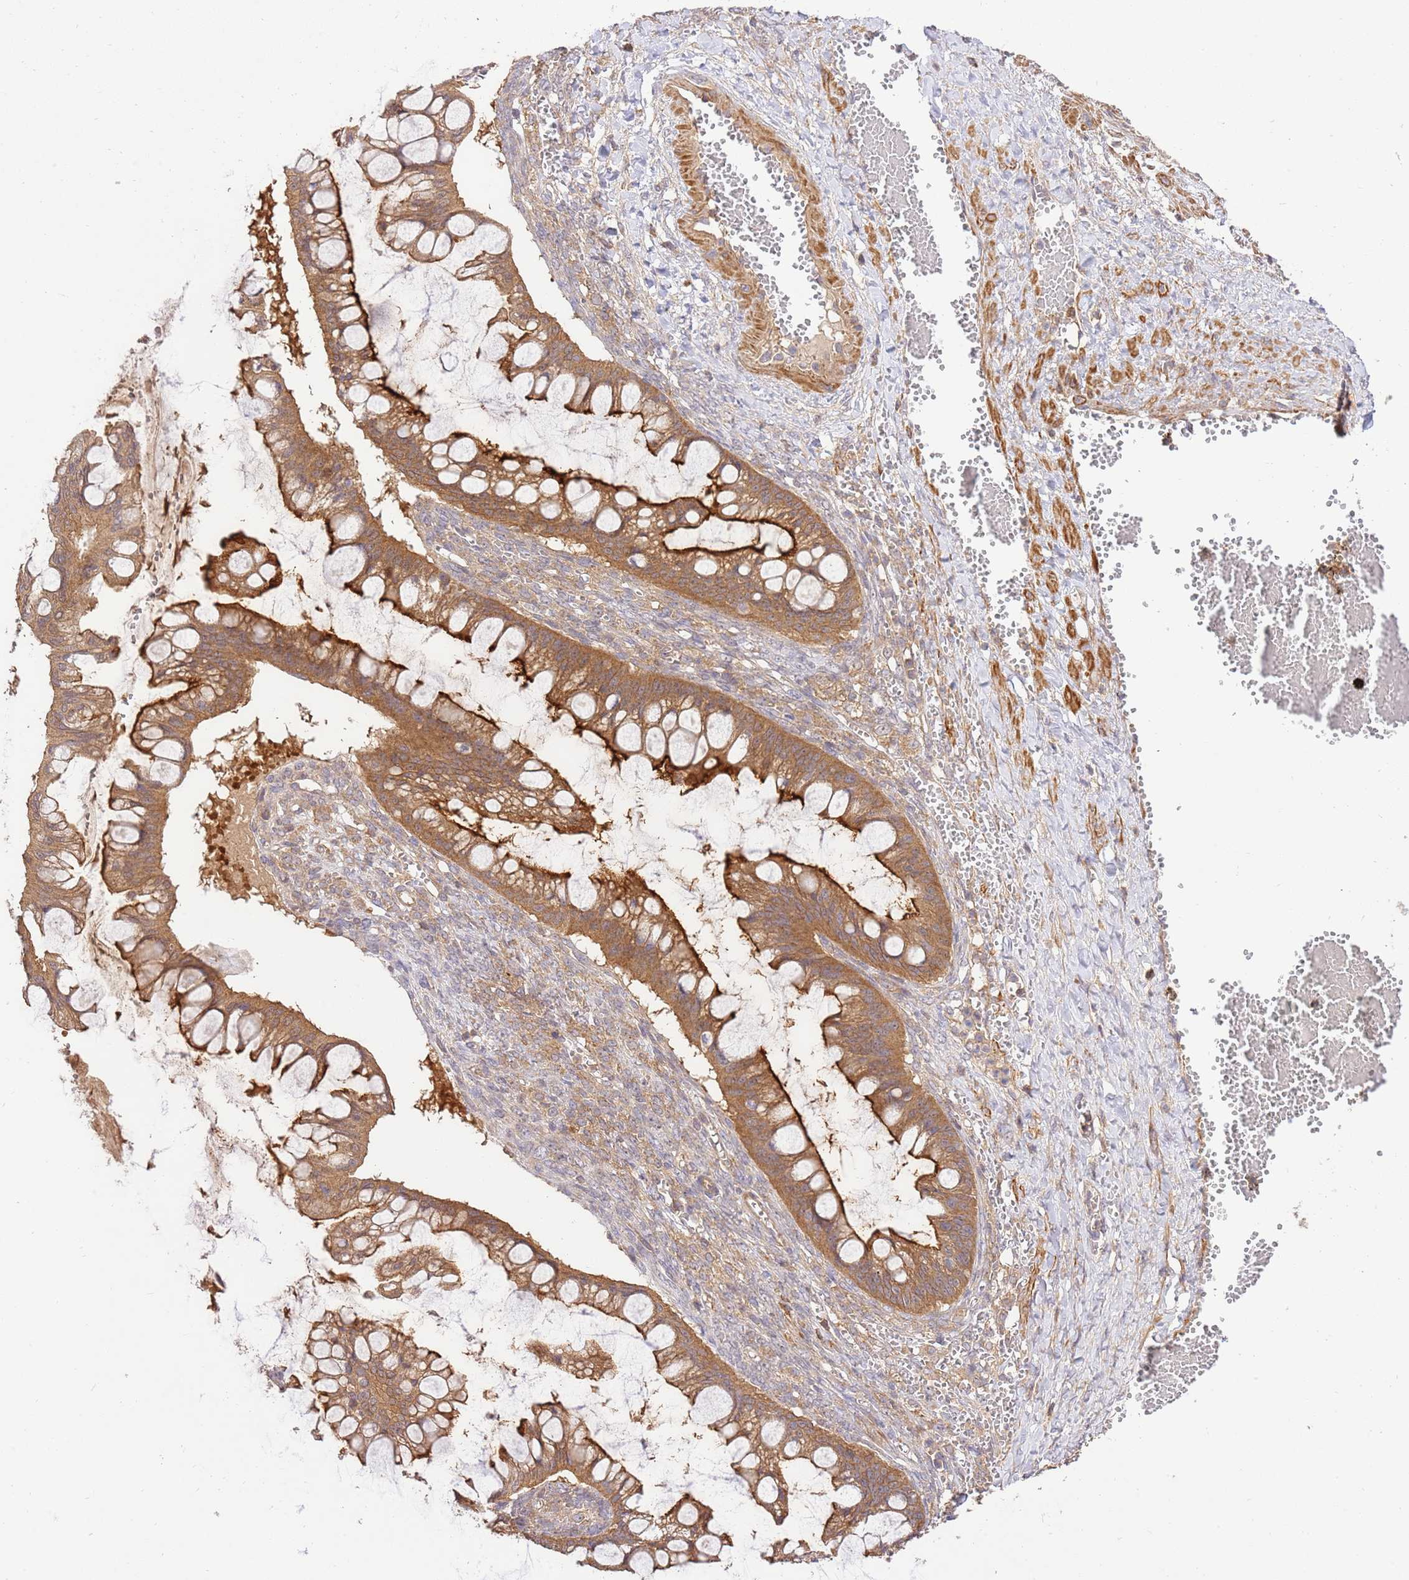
{"staining": {"intensity": "strong", "quantity": ">75%", "location": "cytoplasmic/membranous"}, "tissue": "ovarian cancer", "cell_type": "Tumor cells", "image_type": "cancer", "snomed": [{"axis": "morphology", "description": "Cystadenocarcinoma, mucinous, NOS"}, {"axis": "topography", "description": "Ovary"}], "caption": "A brown stain highlights strong cytoplasmic/membranous staining of a protein in human ovarian cancer (mucinous cystadenocarcinoma) tumor cells. The protein is shown in brown color, while the nuclei are stained blue.", "gene": "GAREM1", "patient": {"sex": "female", "age": 73}}